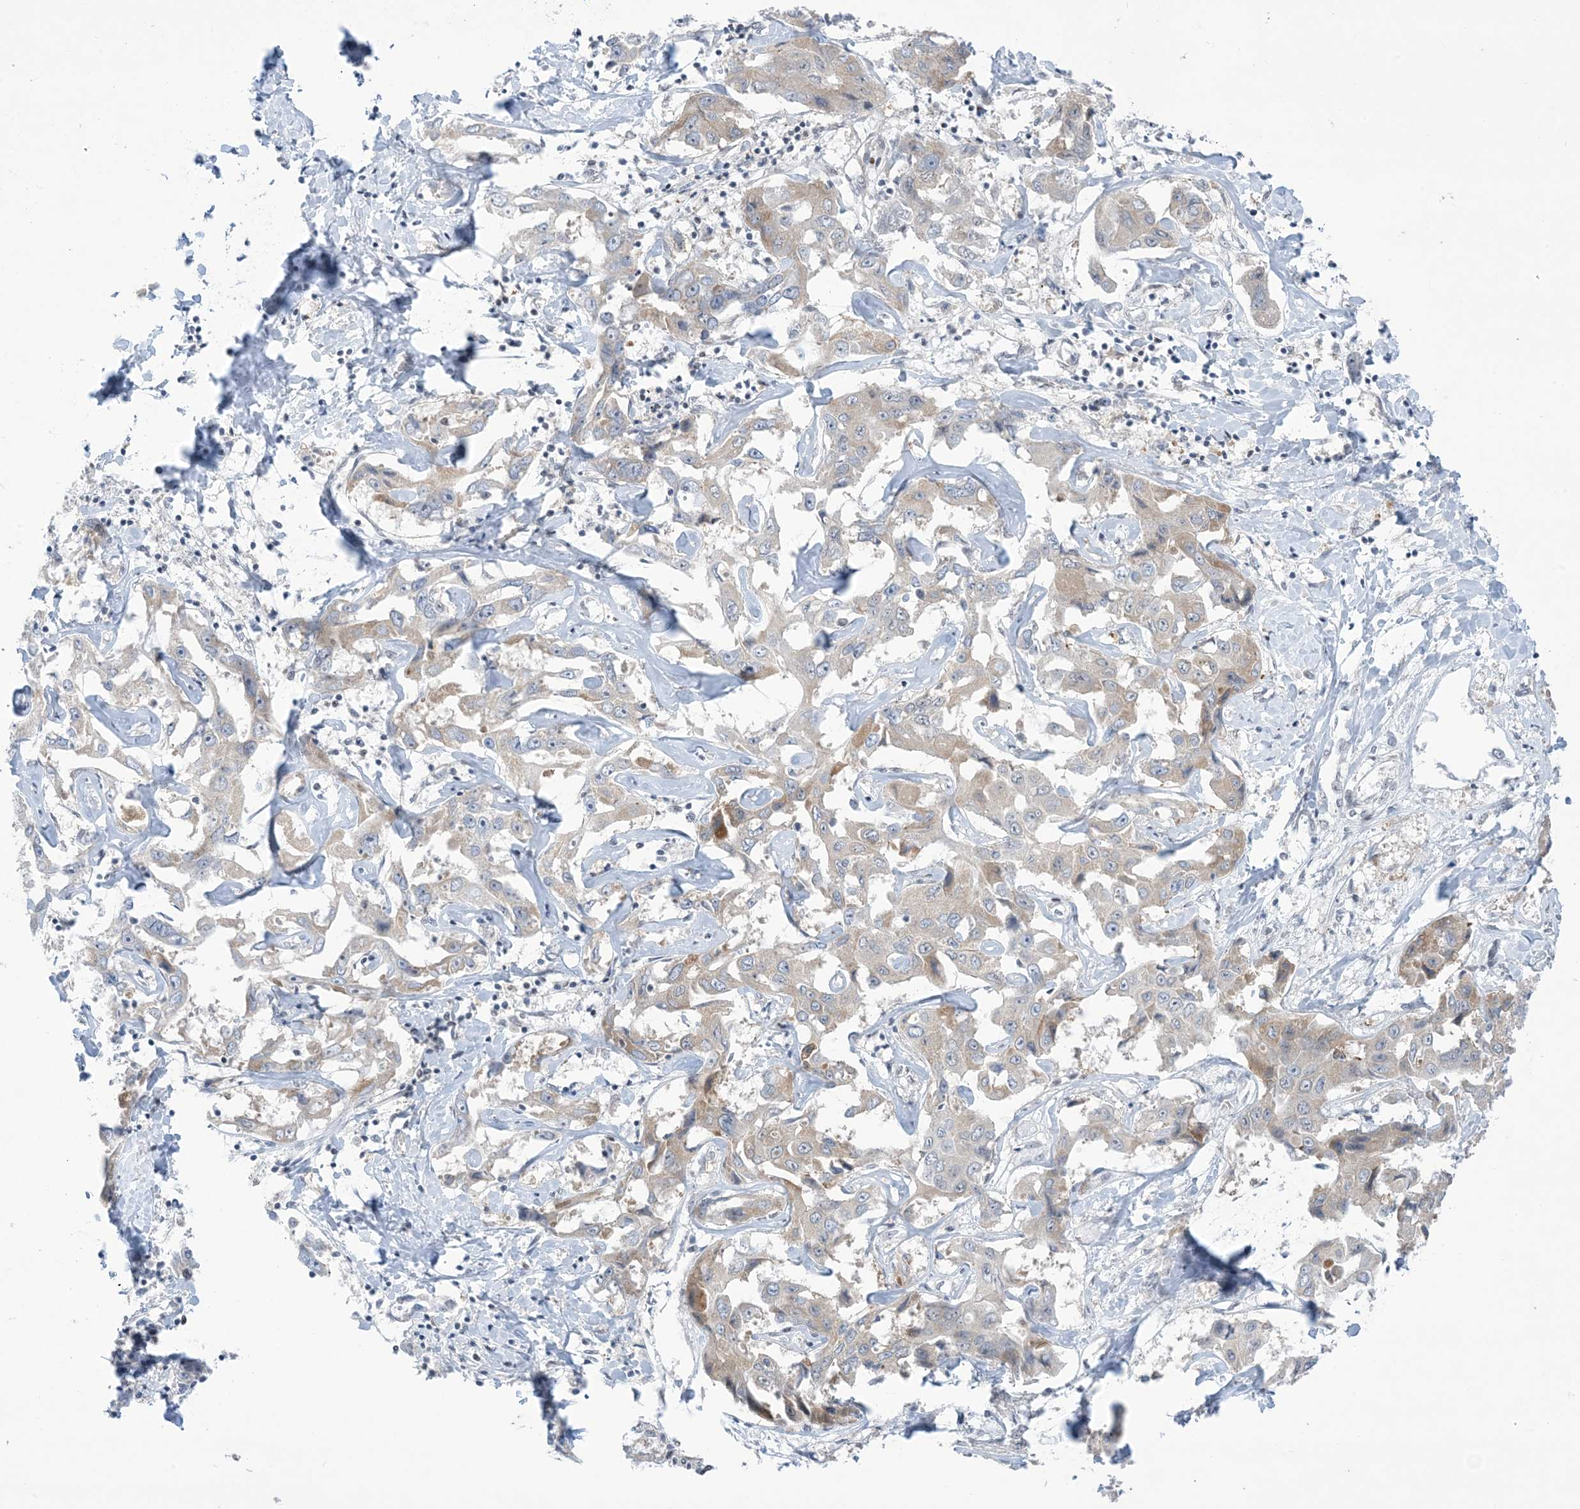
{"staining": {"intensity": "weak", "quantity": "<25%", "location": "cytoplasmic/membranous"}, "tissue": "liver cancer", "cell_type": "Tumor cells", "image_type": "cancer", "snomed": [{"axis": "morphology", "description": "Cholangiocarcinoma"}, {"axis": "topography", "description": "Liver"}], "caption": "A histopathology image of liver cholangiocarcinoma stained for a protein demonstrates no brown staining in tumor cells.", "gene": "TFPT", "patient": {"sex": "male", "age": 59}}